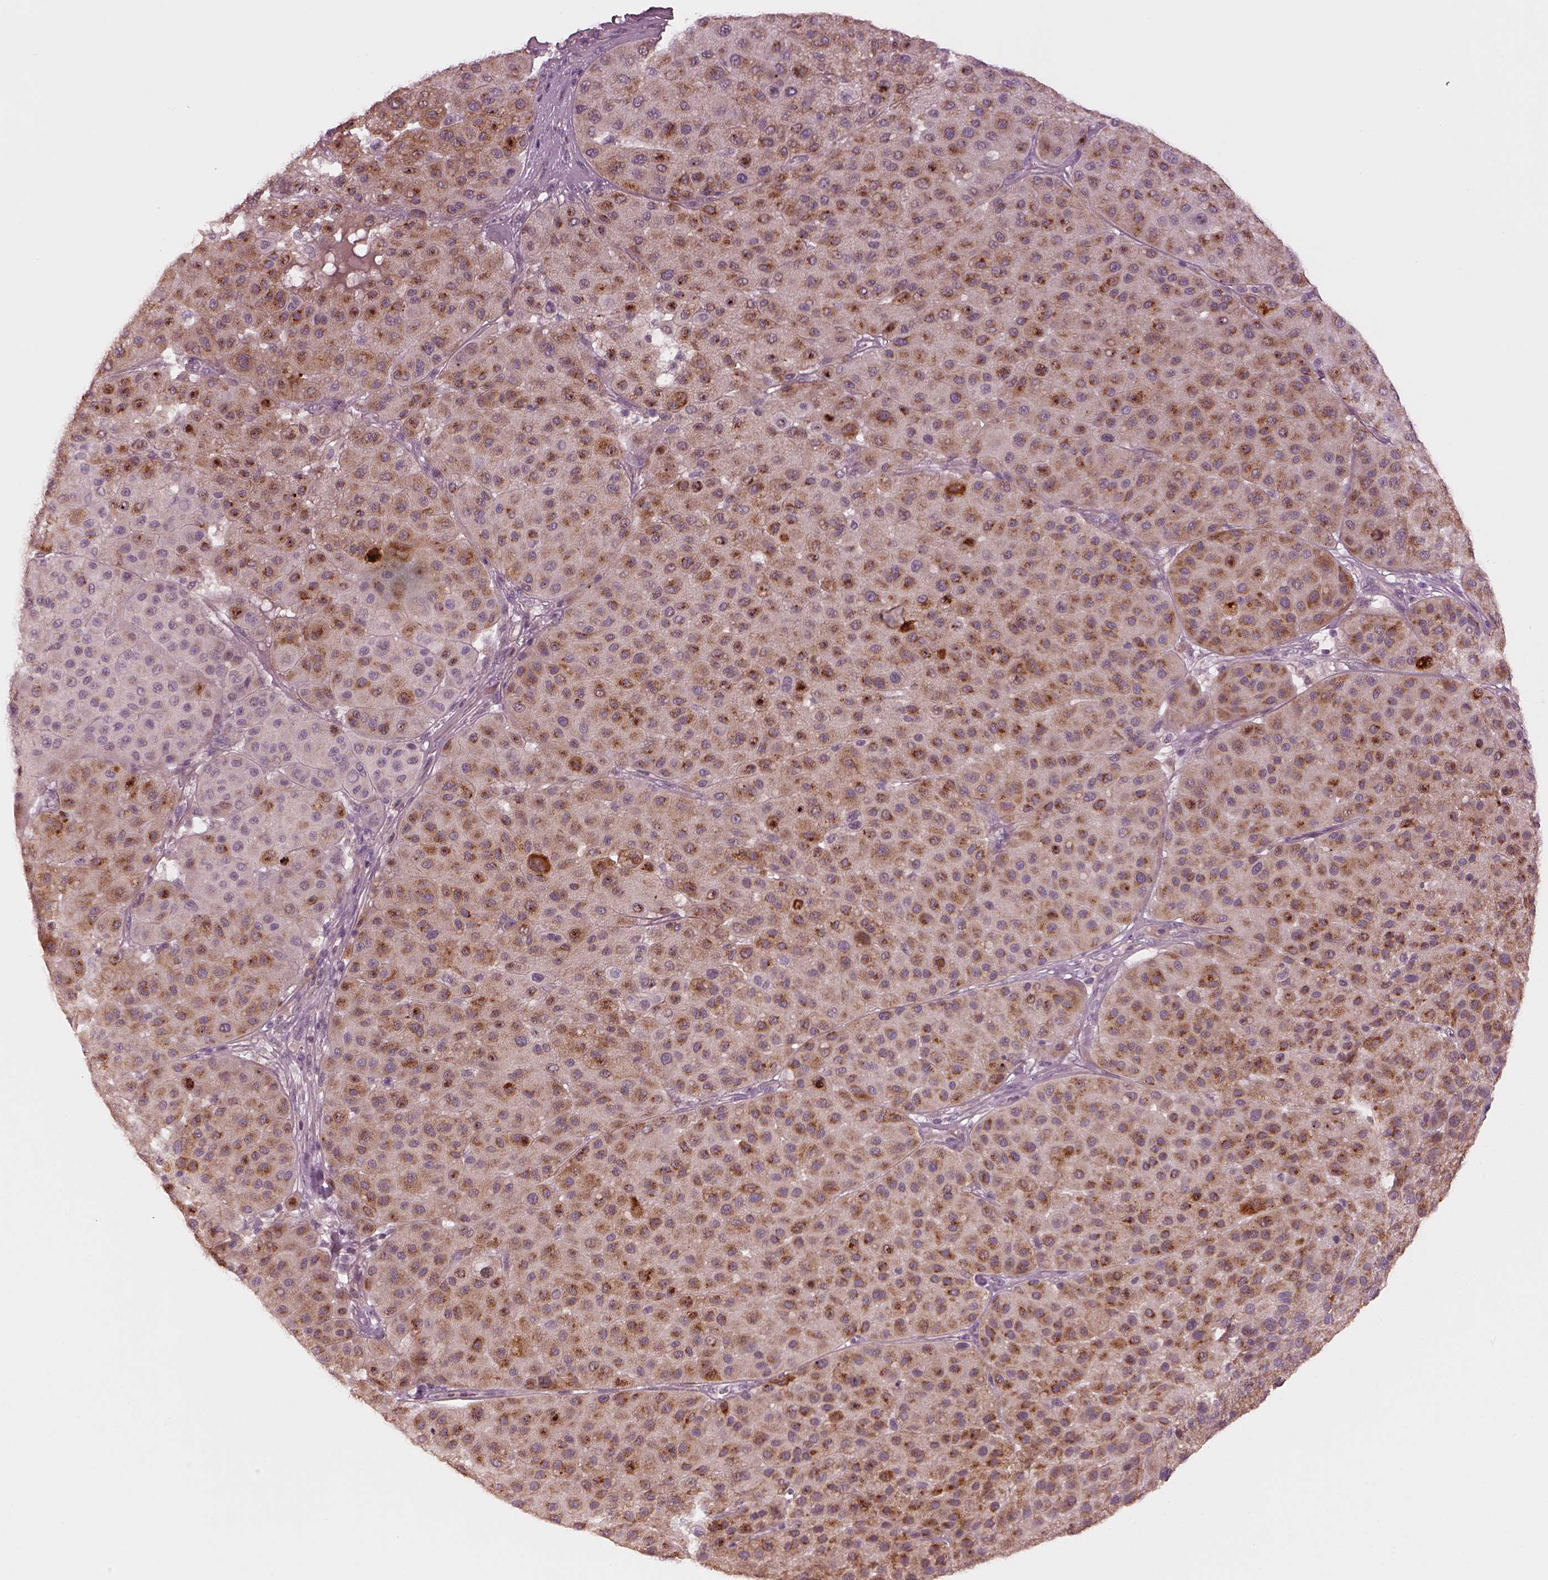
{"staining": {"intensity": "strong", "quantity": "25%-75%", "location": "cytoplasmic/membranous"}, "tissue": "melanoma", "cell_type": "Tumor cells", "image_type": "cancer", "snomed": [{"axis": "morphology", "description": "Malignant melanoma, Metastatic site"}, {"axis": "topography", "description": "Smooth muscle"}], "caption": "Melanoma stained with a protein marker demonstrates strong staining in tumor cells.", "gene": "MIA", "patient": {"sex": "male", "age": 41}}